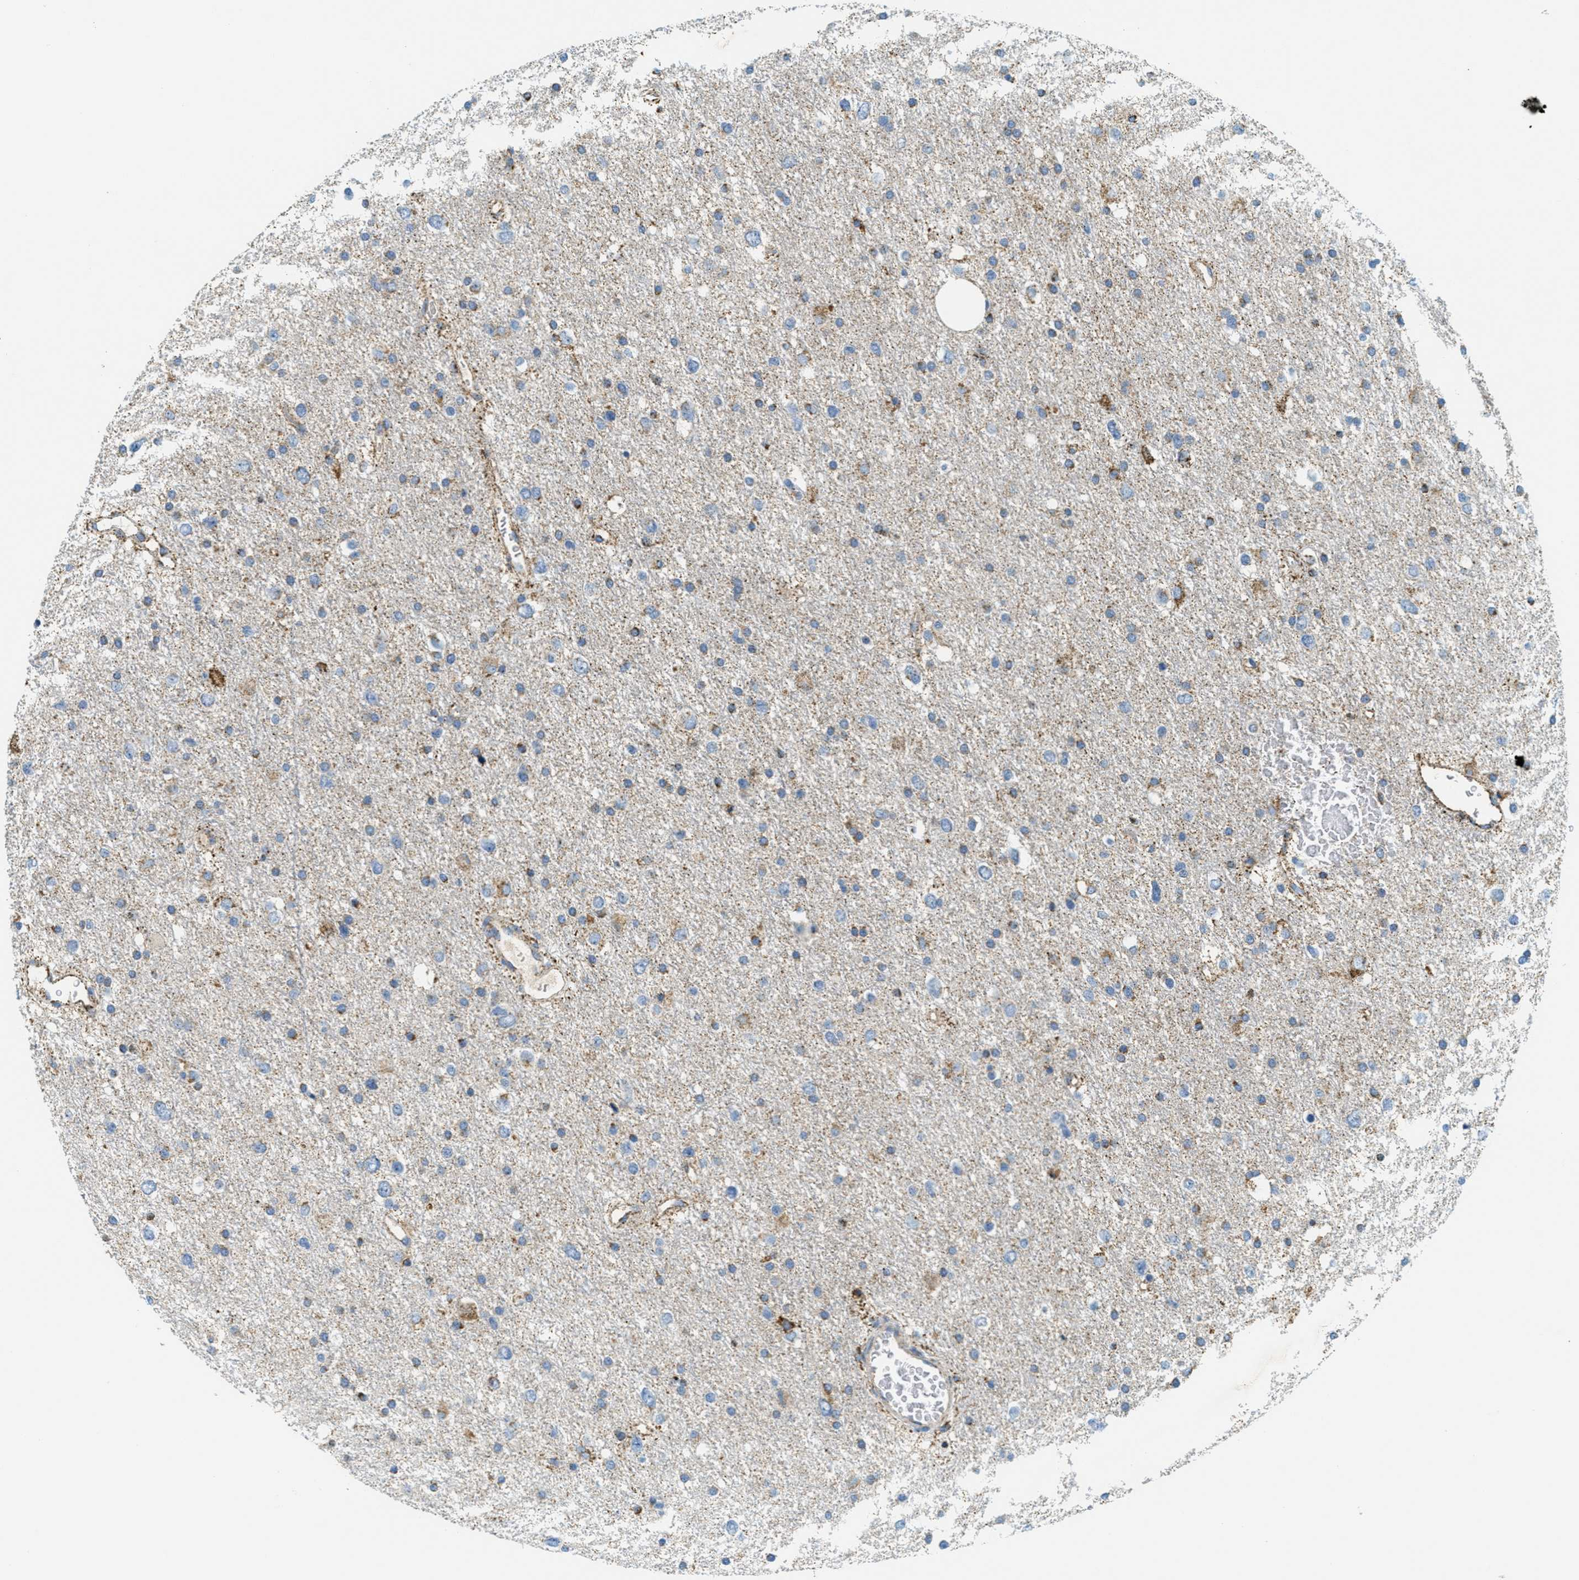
{"staining": {"intensity": "moderate", "quantity": "<25%", "location": "cytoplasmic/membranous"}, "tissue": "glioma", "cell_type": "Tumor cells", "image_type": "cancer", "snomed": [{"axis": "morphology", "description": "Glioma, malignant, Low grade"}, {"axis": "topography", "description": "Brain"}], "caption": "Protein staining of malignant glioma (low-grade) tissue displays moderate cytoplasmic/membranous expression in approximately <25% of tumor cells.", "gene": "HLCS", "patient": {"sex": "female", "age": 37}}